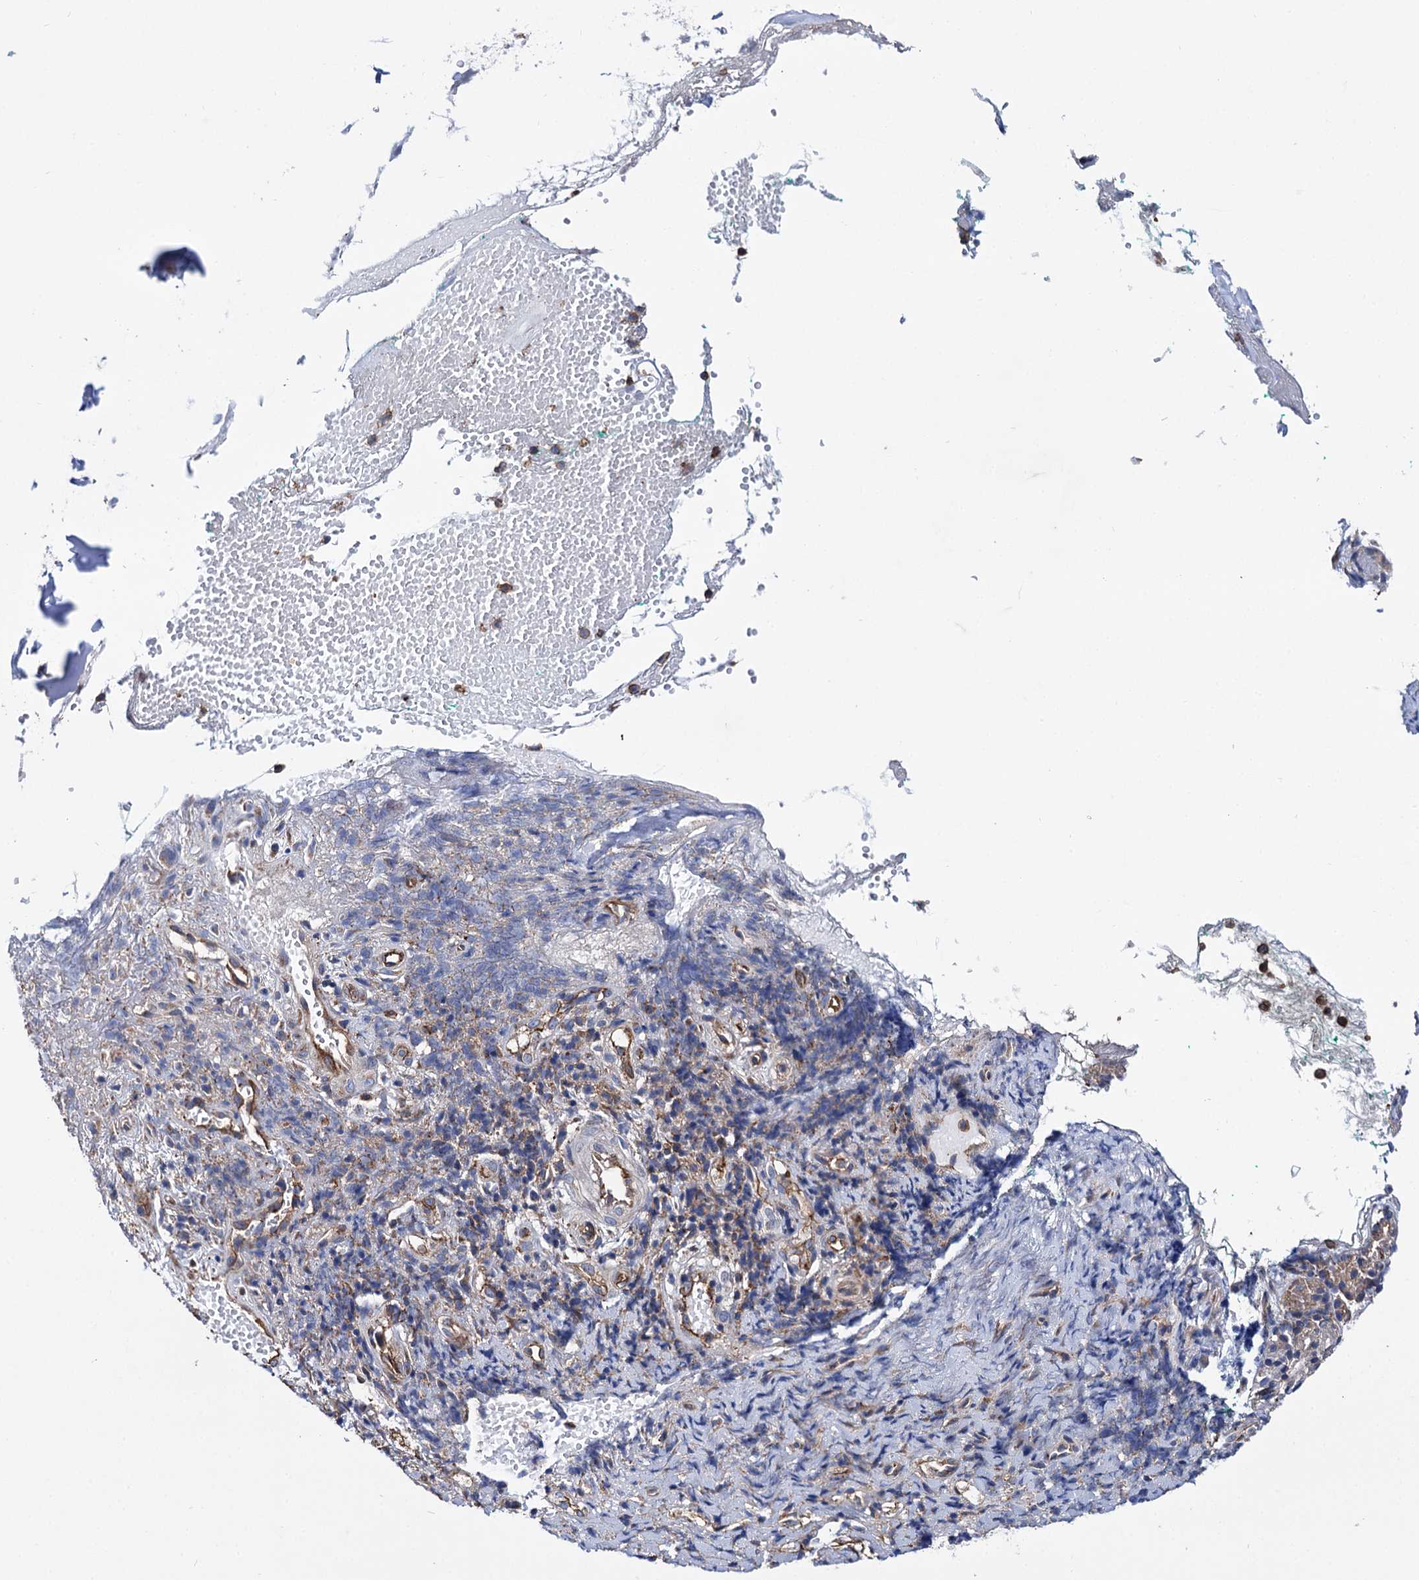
{"staining": {"intensity": "negative", "quantity": "none", "location": "none"}, "tissue": "adipose tissue", "cell_type": "Adipocytes", "image_type": "normal", "snomed": [{"axis": "morphology", "description": "Normal tissue, NOS"}, {"axis": "morphology", "description": "Basal cell carcinoma"}, {"axis": "topography", "description": "Cartilage tissue"}, {"axis": "topography", "description": "Nasopharynx"}, {"axis": "topography", "description": "Oral tissue"}], "caption": "This is an immunohistochemistry photomicrograph of unremarkable adipose tissue. There is no staining in adipocytes.", "gene": "SCPEP1", "patient": {"sex": "female", "age": 77}}